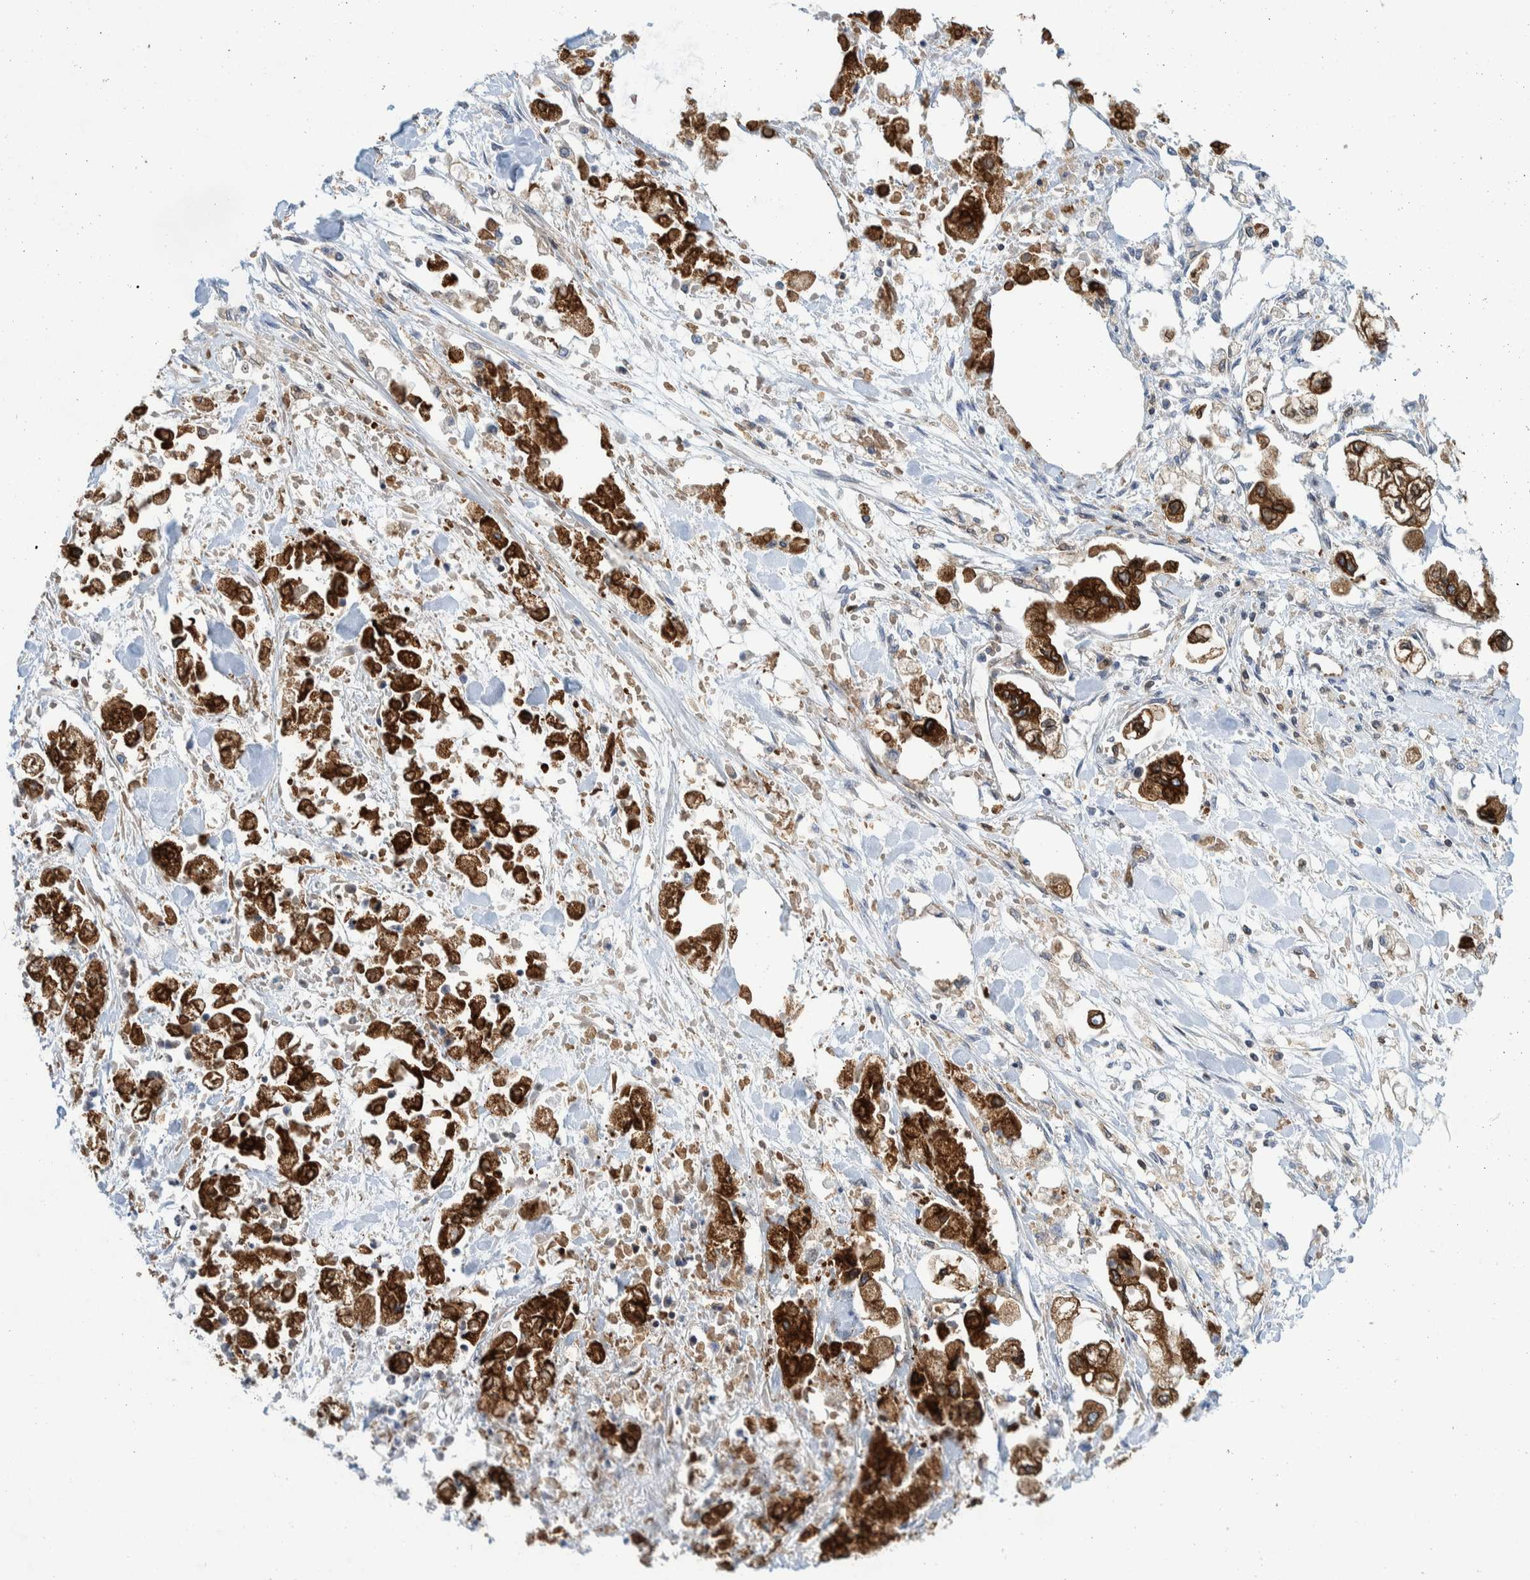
{"staining": {"intensity": "strong", "quantity": ">75%", "location": "cytoplasmic/membranous"}, "tissue": "stomach cancer", "cell_type": "Tumor cells", "image_type": "cancer", "snomed": [{"axis": "morphology", "description": "Normal tissue, NOS"}, {"axis": "morphology", "description": "Adenocarcinoma, NOS"}, {"axis": "topography", "description": "Stomach"}], "caption": "Protein expression analysis of human stomach cancer reveals strong cytoplasmic/membranous staining in approximately >75% of tumor cells. The staining was performed using DAB (3,3'-diaminobenzidine), with brown indicating positive protein expression. Nuclei are stained blue with hematoxylin.", "gene": "THEM6", "patient": {"sex": "male", "age": 62}}